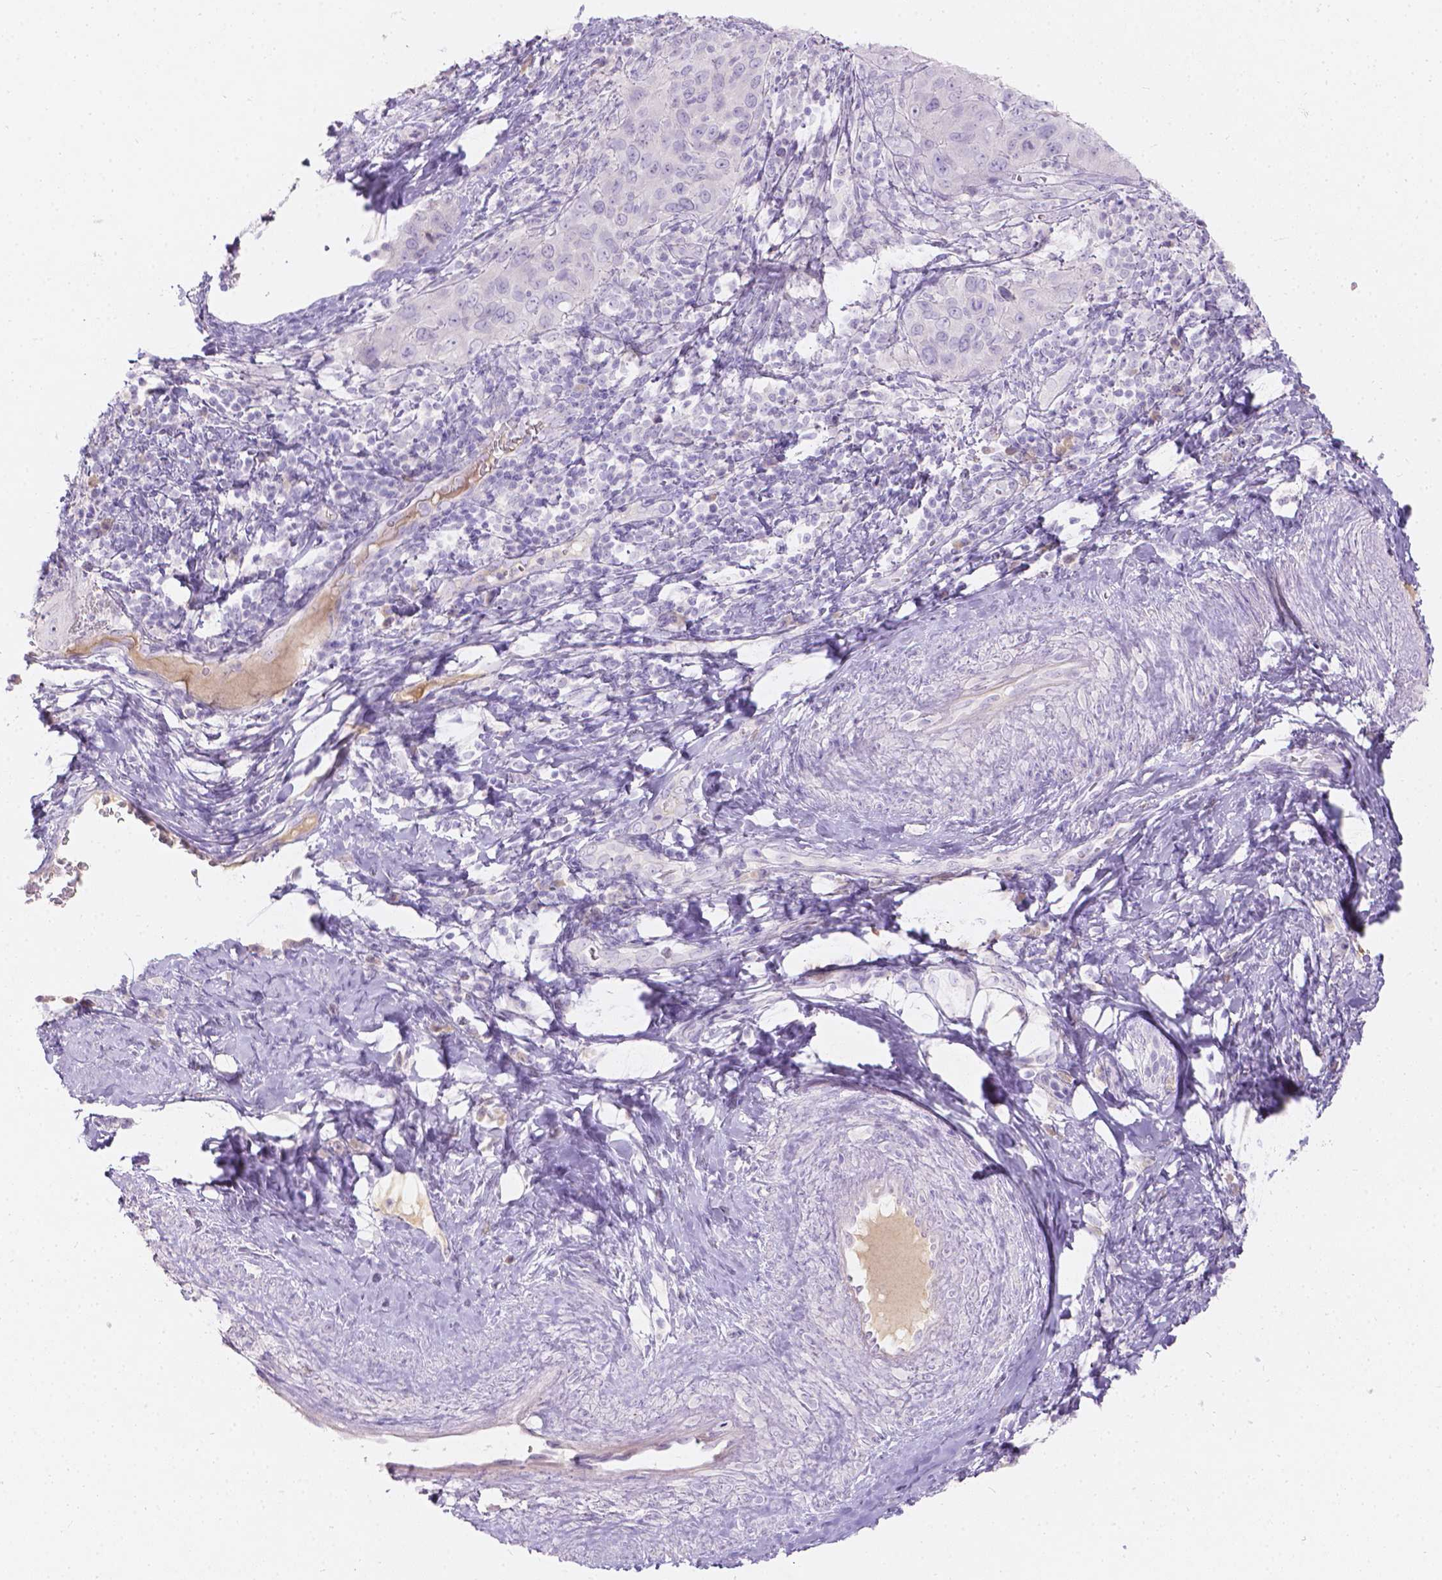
{"staining": {"intensity": "negative", "quantity": "none", "location": "none"}, "tissue": "cervical cancer", "cell_type": "Tumor cells", "image_type": "cancer", "snomed": [{"axis": "morphology", "description": "Normal tissue, NOS"}, {"axis": "morphology", "description": "Squamous cell carcinoma, NOS"}, {"axis": "topography", "description": "Cervix"}], "caption": "Photomicrograph shows no protein staining in tumor cells of cervical cancer tissue.", "gene": "GAL3ST2", "patient": {"sex": "female", "age": 51}}